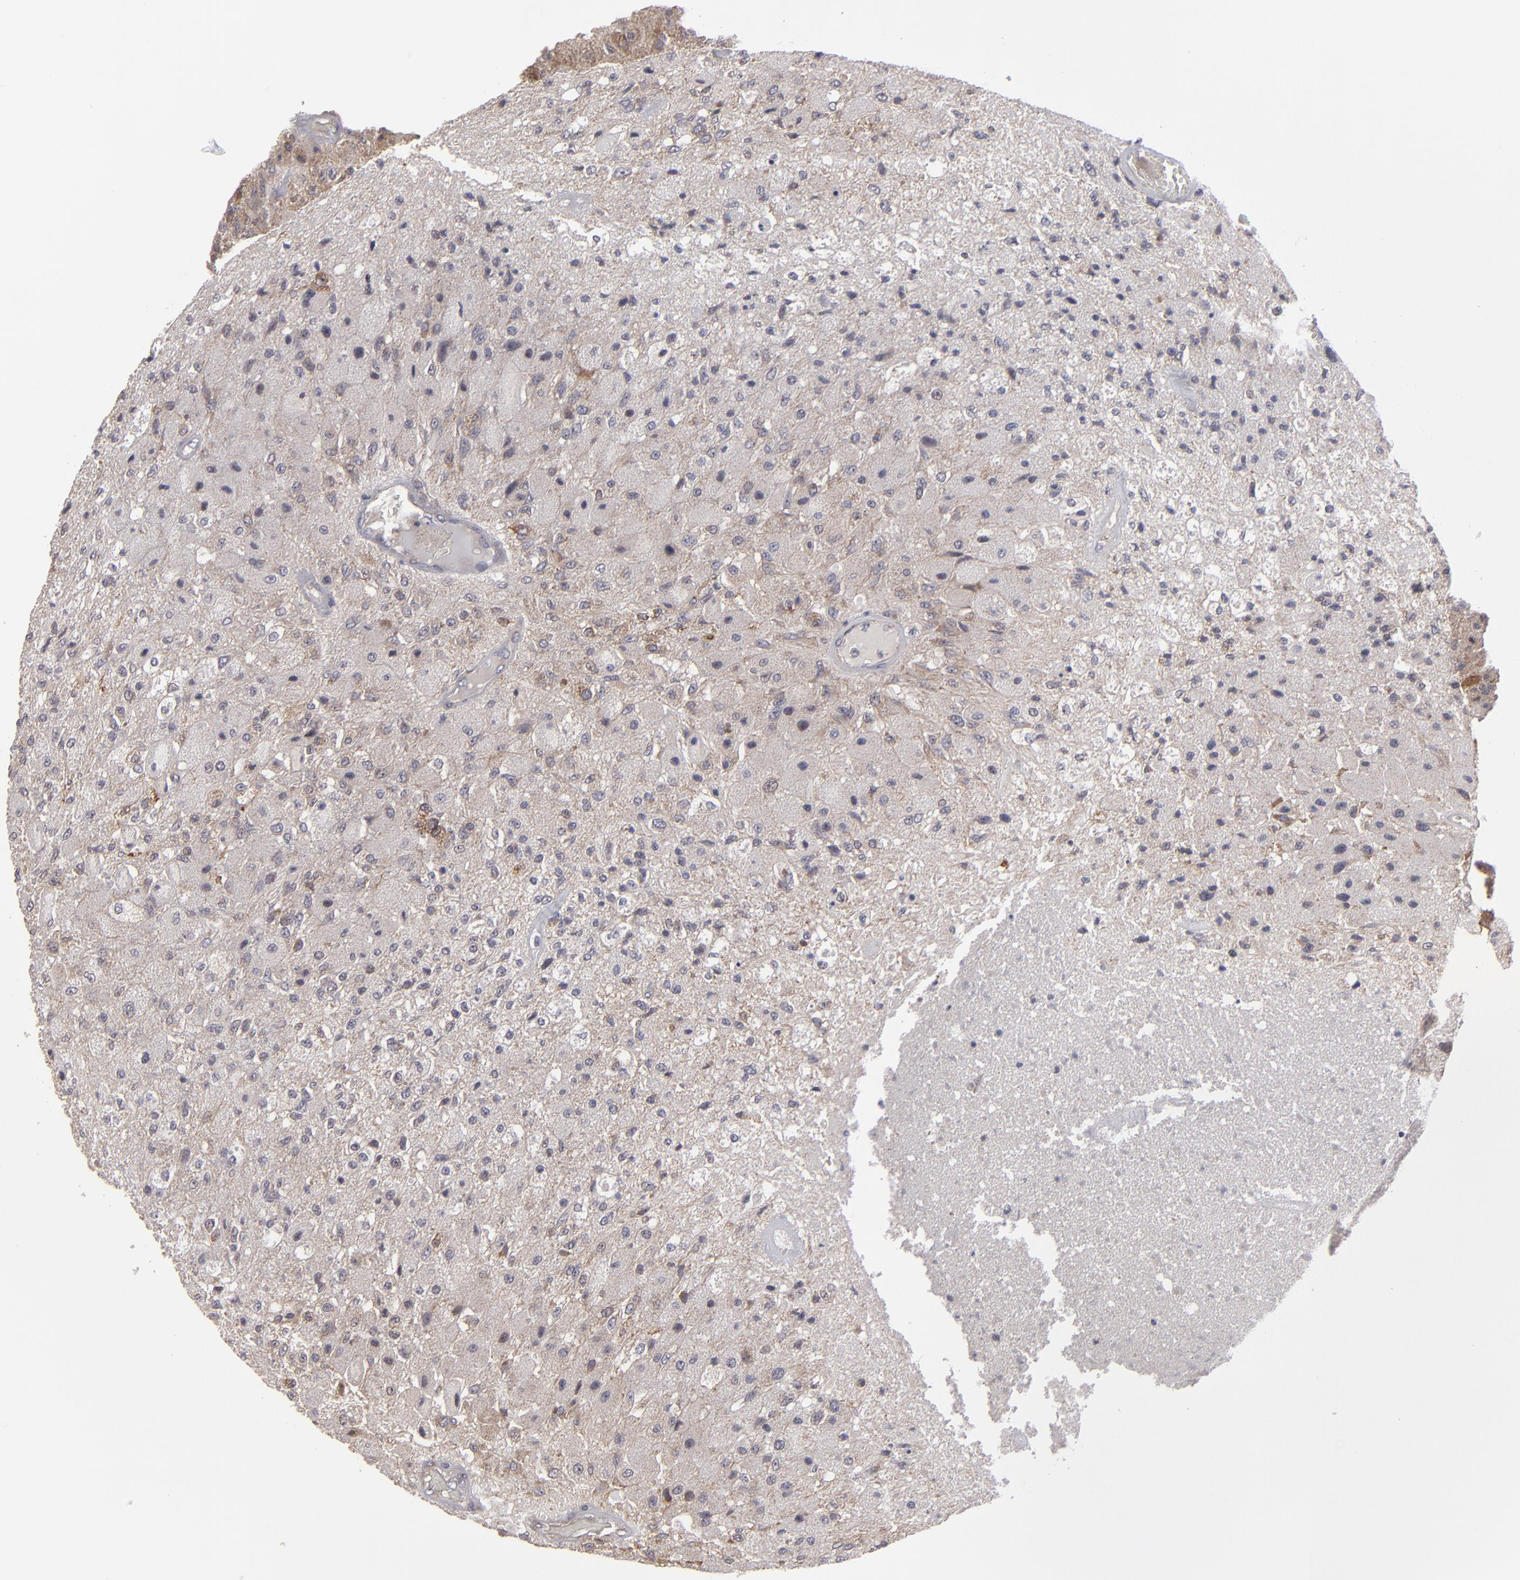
{"staining": {"intensity": "moderate", "quantity": "25%-75%", "location": "cytoplasmic/membranous"}, "tissue": "glioma", "cell_type": "Tumor cells", "image_type": "cancer", "snomed": [{"axis": "morphology", "description": "Normal tissue, NOS"}, {"axis": "morphology", "description": "Glioma, malignant, High grade"}, {"axis": "topography", "description": "Cerebral cortex"}], "caption": "Protein staining displays moderate cytoplasmic/membranous expression in about 25%-75% of tumor cells in glioma. The staining was performed using DAB, with brown indicating positive protein expression. Nuclei are stained blue with hematoxylin.", "gene": "GLCCI1", "patient": {"sex": "male", "age": 77}}